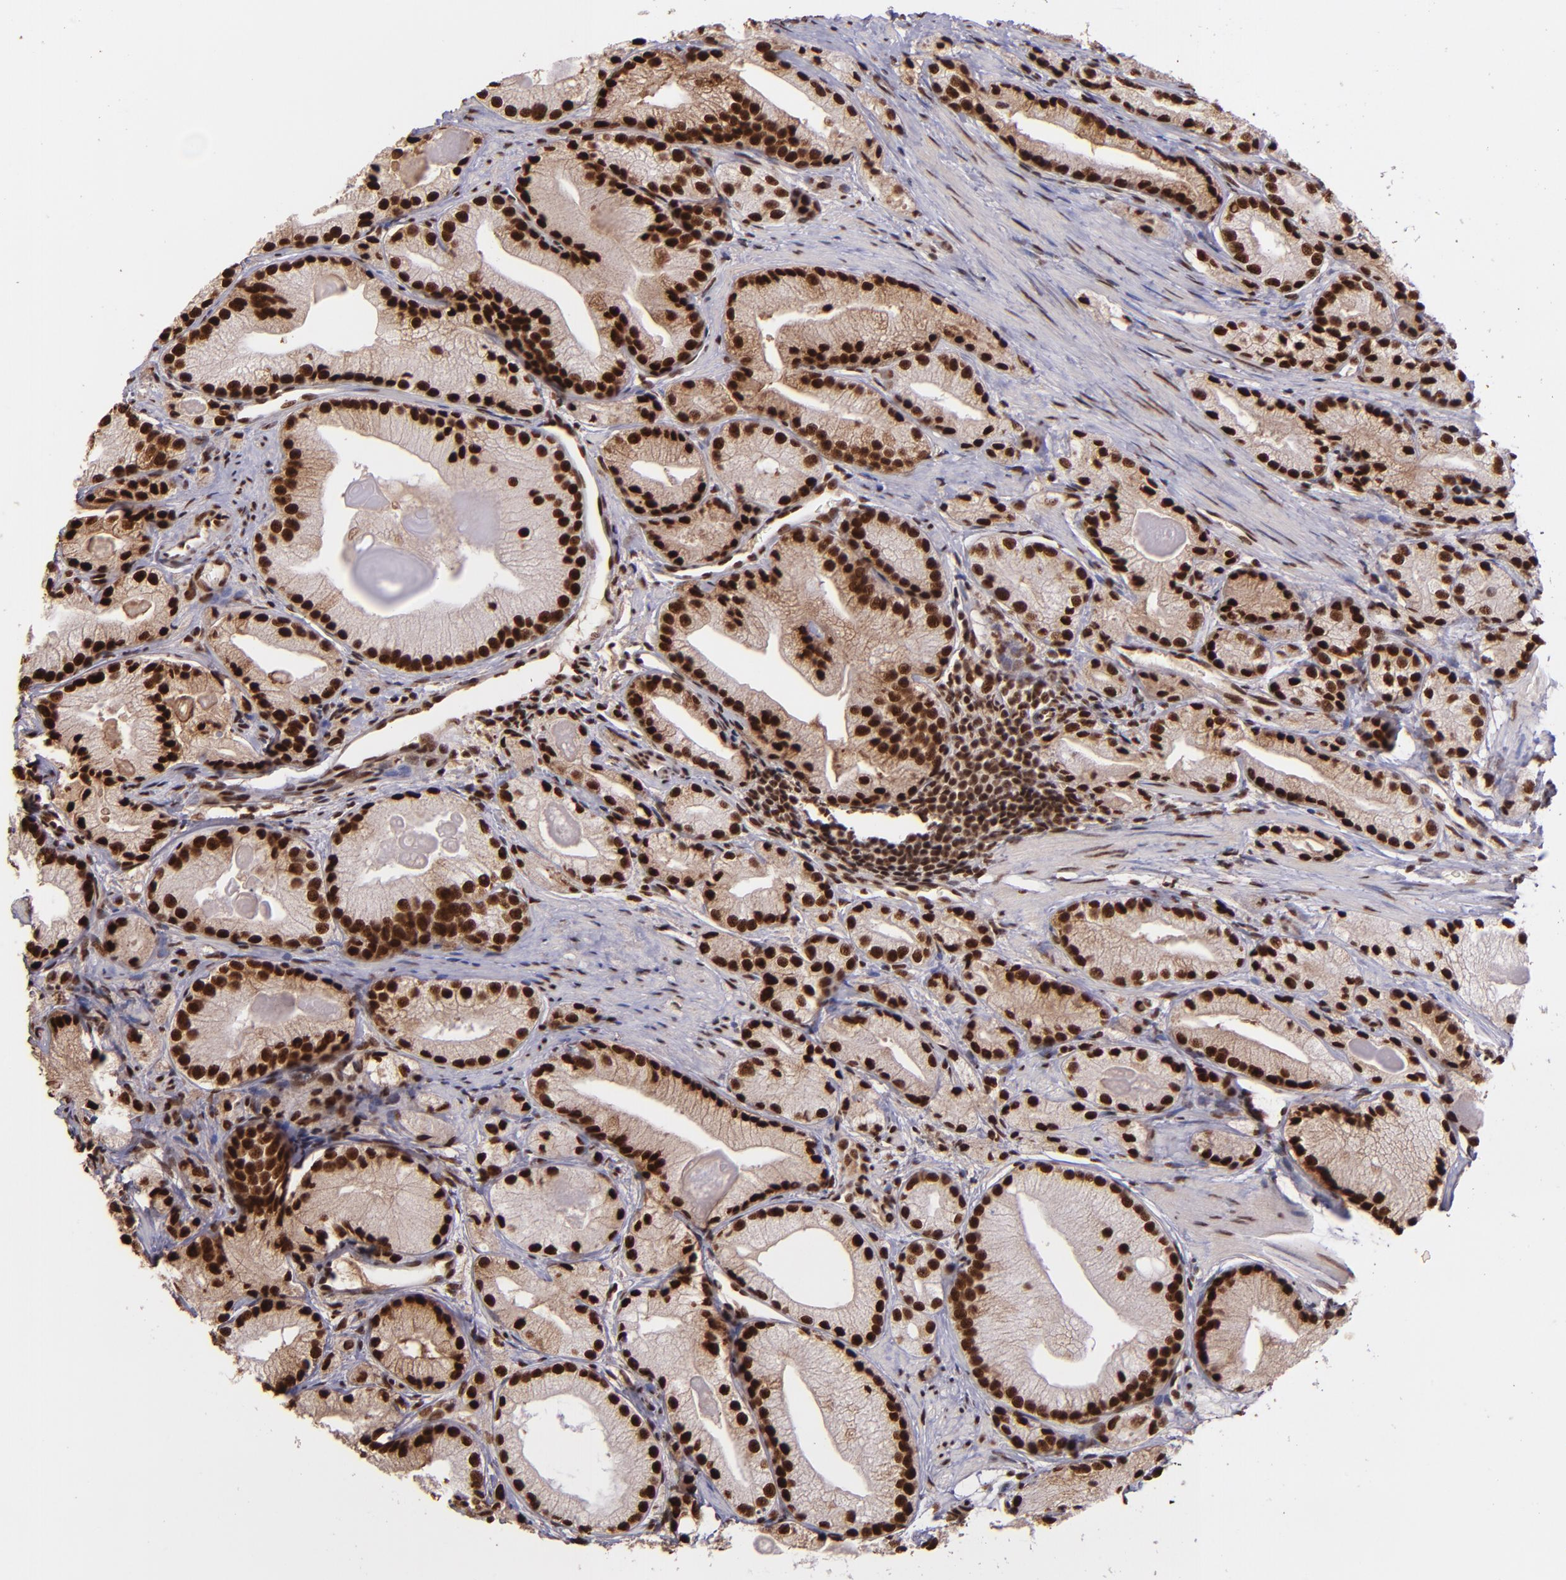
{"staining": {"intensity": "strong", "quantity": ">75%", "location": "cytoplasmic/membranous,nuclear"}, "tissue": "prostate cancer", "cell_type": "Tumor cells", "image_type": "cancer", "snomed": [{"axis": "morphology", "description": "Adenocarcinoma, Low grade"}, {"axis": "topography", "description": "Prostate"}], "caption": "Immunohistochemistry (DAB) staining of prostate low-grade adenocarcinoma reveals strong cytoplasmic/membranous and nuclear protein positivity in approximately >75% of tumor cells. The staining was performed using DAB to visualize the protein expression in brown, while the nuclei were stained in blue with hematoxylin (Magnification: 20x).", "gene": "PQBP1", "patient": {"sex": "male", "age": 69}}